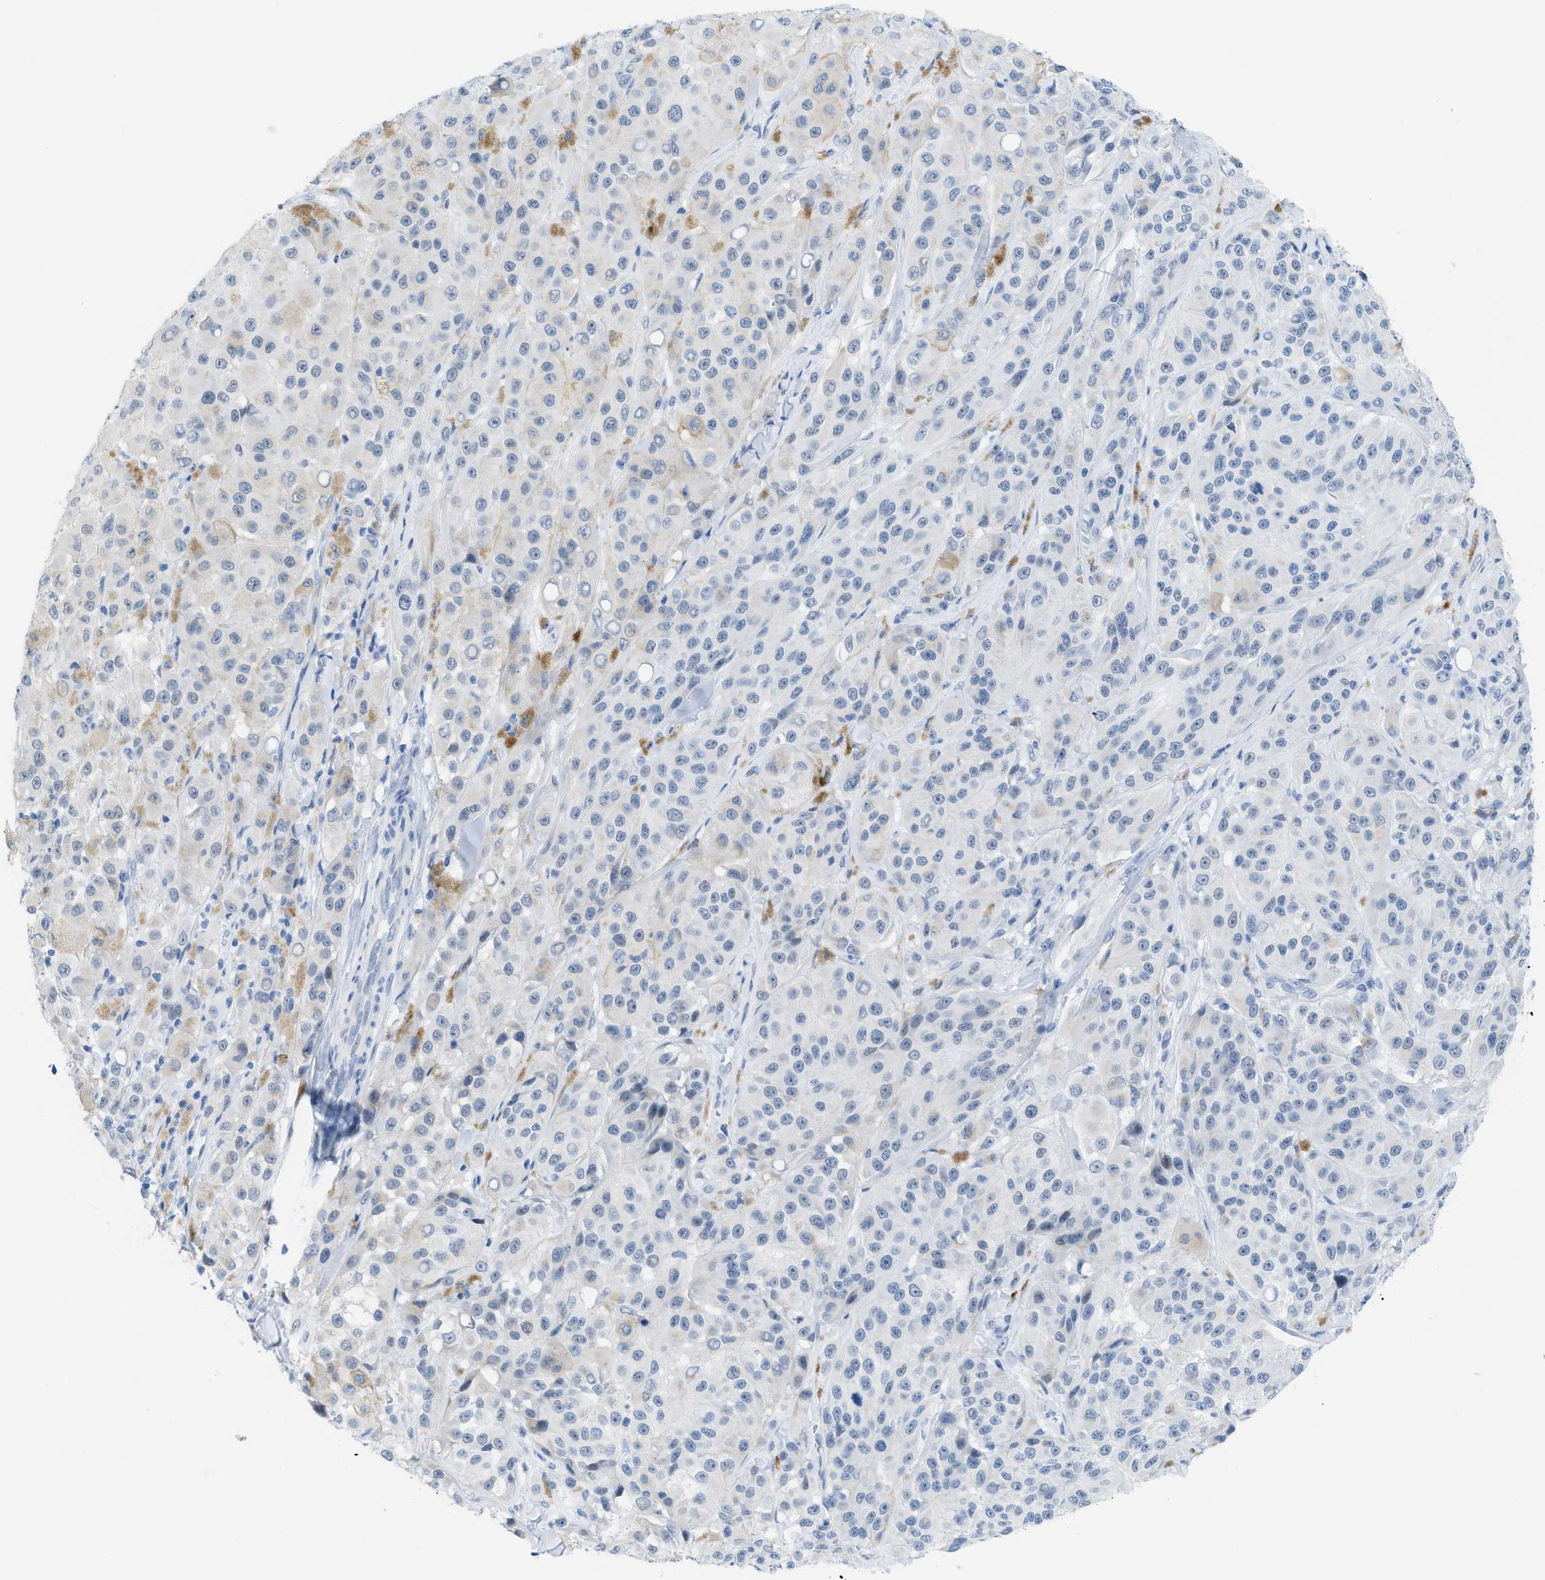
{"staining": {"intensity": "negative", "quantity": "none", "location": "none"}, "tissue": "melanoma", "cell_type": "Tumor cells", "image_type": "cancer", "snomed": [{"axis": "morphology", "description": "Malignant melanoma, NOS"}, {"axis": "topography", "description": "Skin"}], "caption": "This is an immunohistochemistry micrograph of human malignant melanoma. There is no expression in tumor cells.", "gene": "WDR4", "patient": {"sex": "male", "age": 84}}